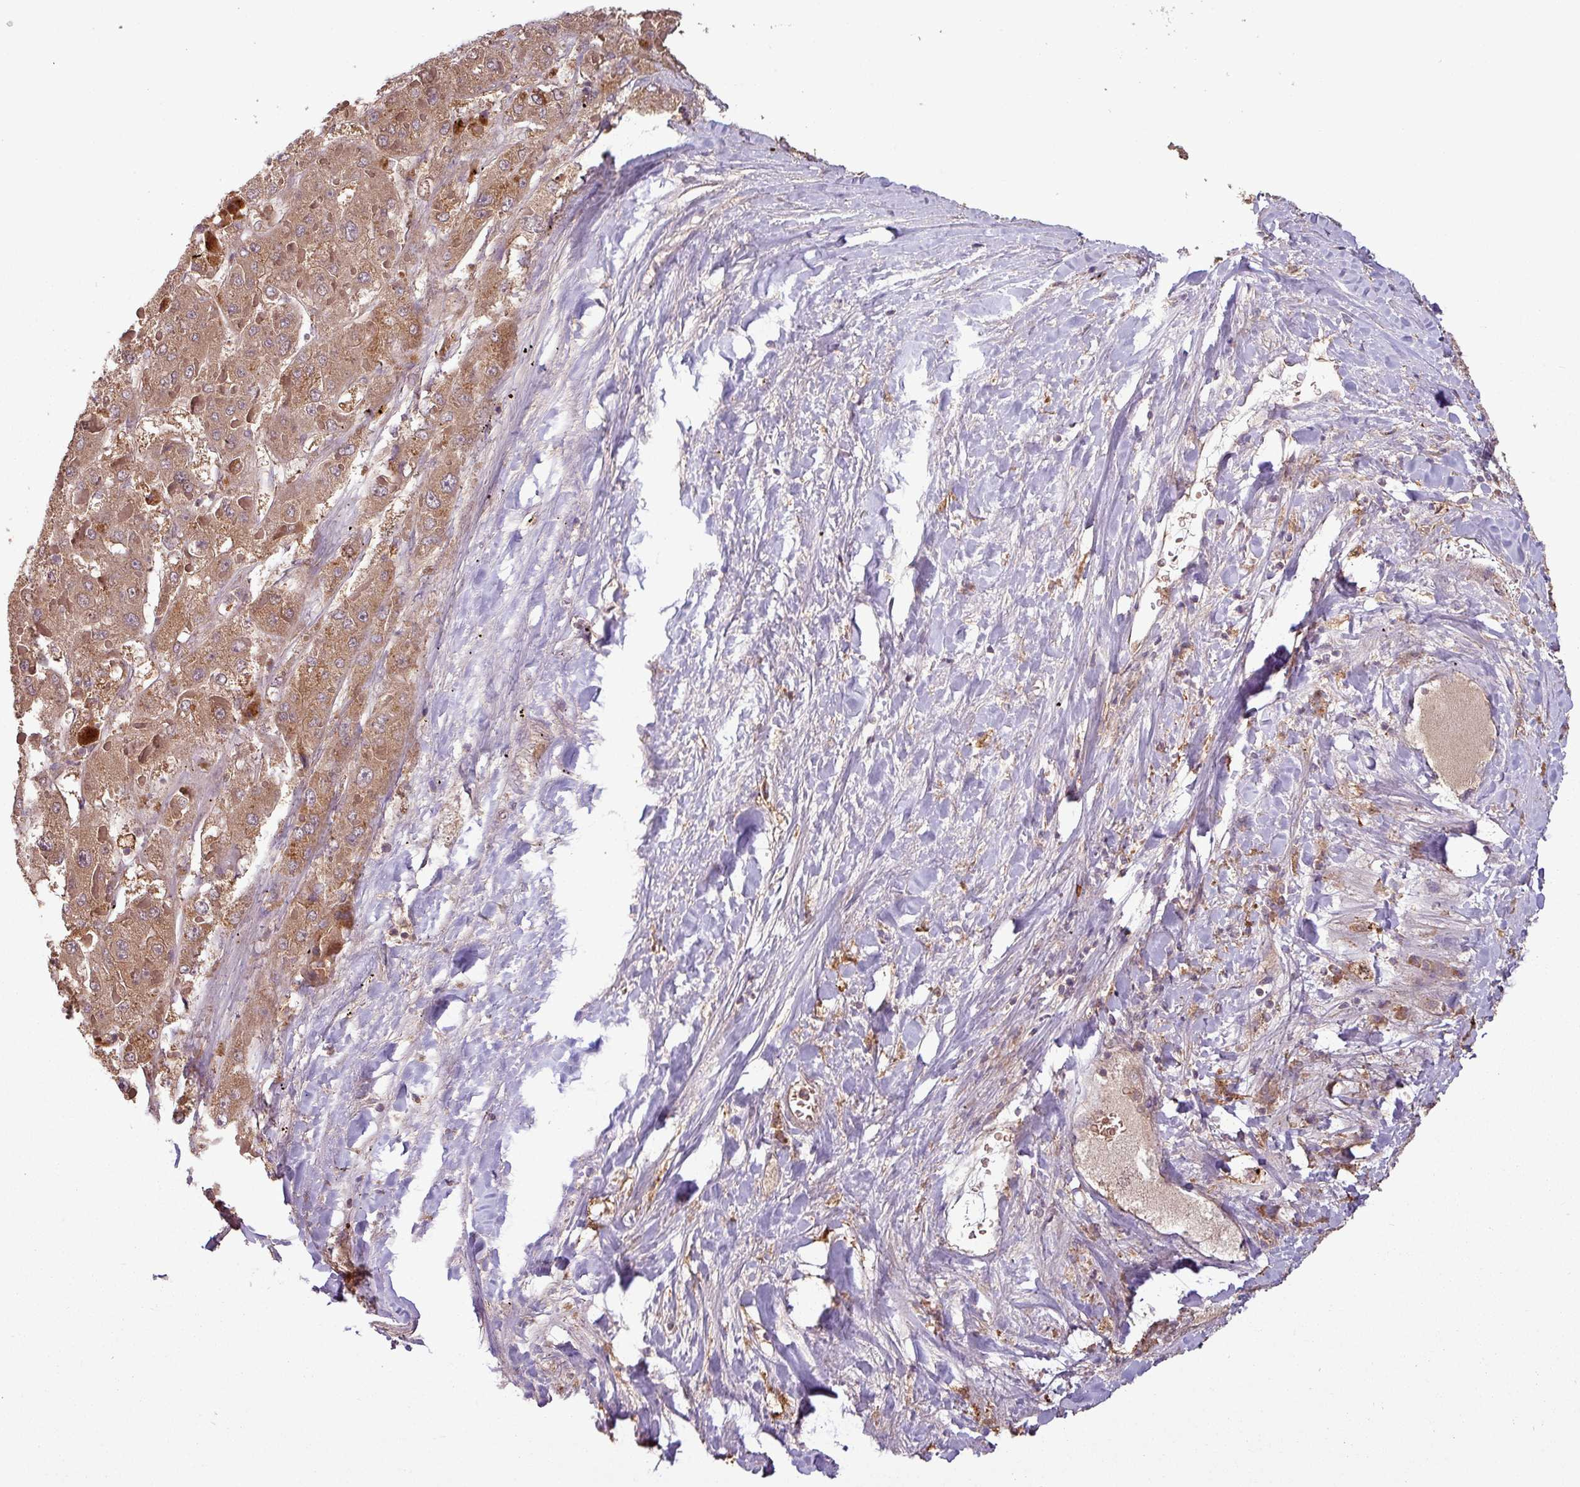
{"staining": {"intensity": "weak", "quantity": ">75%", "location": "cytoplasmic/membranous"}, "tissue": "liver cancer", "cell_type": "Tumor cells", "image_type": "cancer", "snomed": [{"axis": "morphology", "description": "Carcinoma, Hepatocellular, NOS"}, {"axis": "topography", "description": "Liver"}], "caption": "Human liver cancer (hepatocellular carcinoma) stained with a brown dye displays weak cytoplasmic/membranous positive staining in approximately >75% of tumor cells.", "gene": "NT5C3A", "patient": {"sex": "female", "age": 73}}